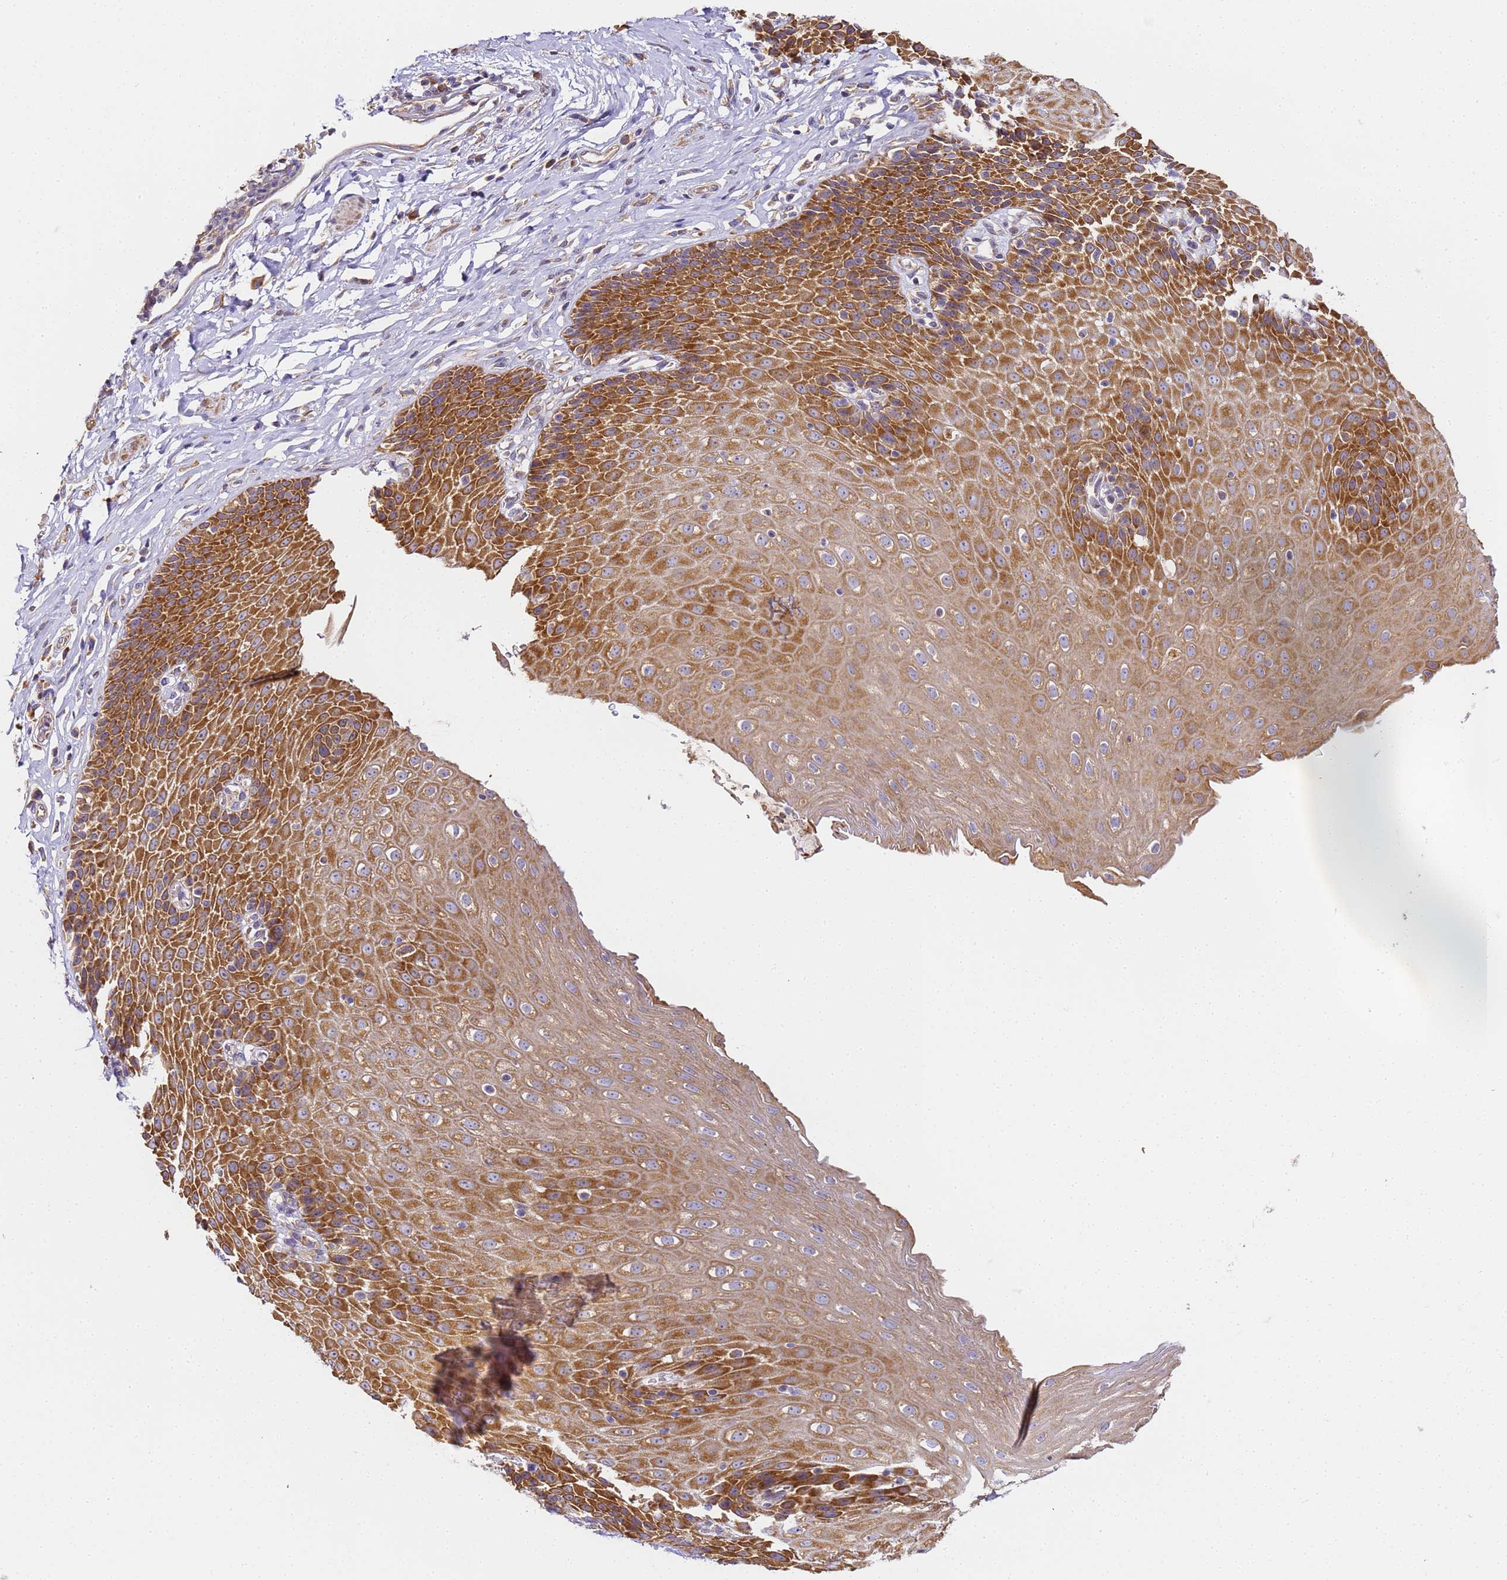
{"staining": {"intensity": "strong", "quantity": ">75%", "location": "cytoplasmic/membranous"}, "tissue": "esophagus", "cell_type": "Squamous epithelial cells", "image_type": "normal", "snomed": [{"axis": "morphology", "description": "Normal tissue, NOS"}, {"axis": "topography", "description": "Esophagus"}], "caption": "Squamous epithelial cells display strong cytoplasmic/membranous staining in approximately >75% of cells in unremarkable esophagus.", "gene": "RPL13A", "patient": {"sex": "female", "age": 61}}